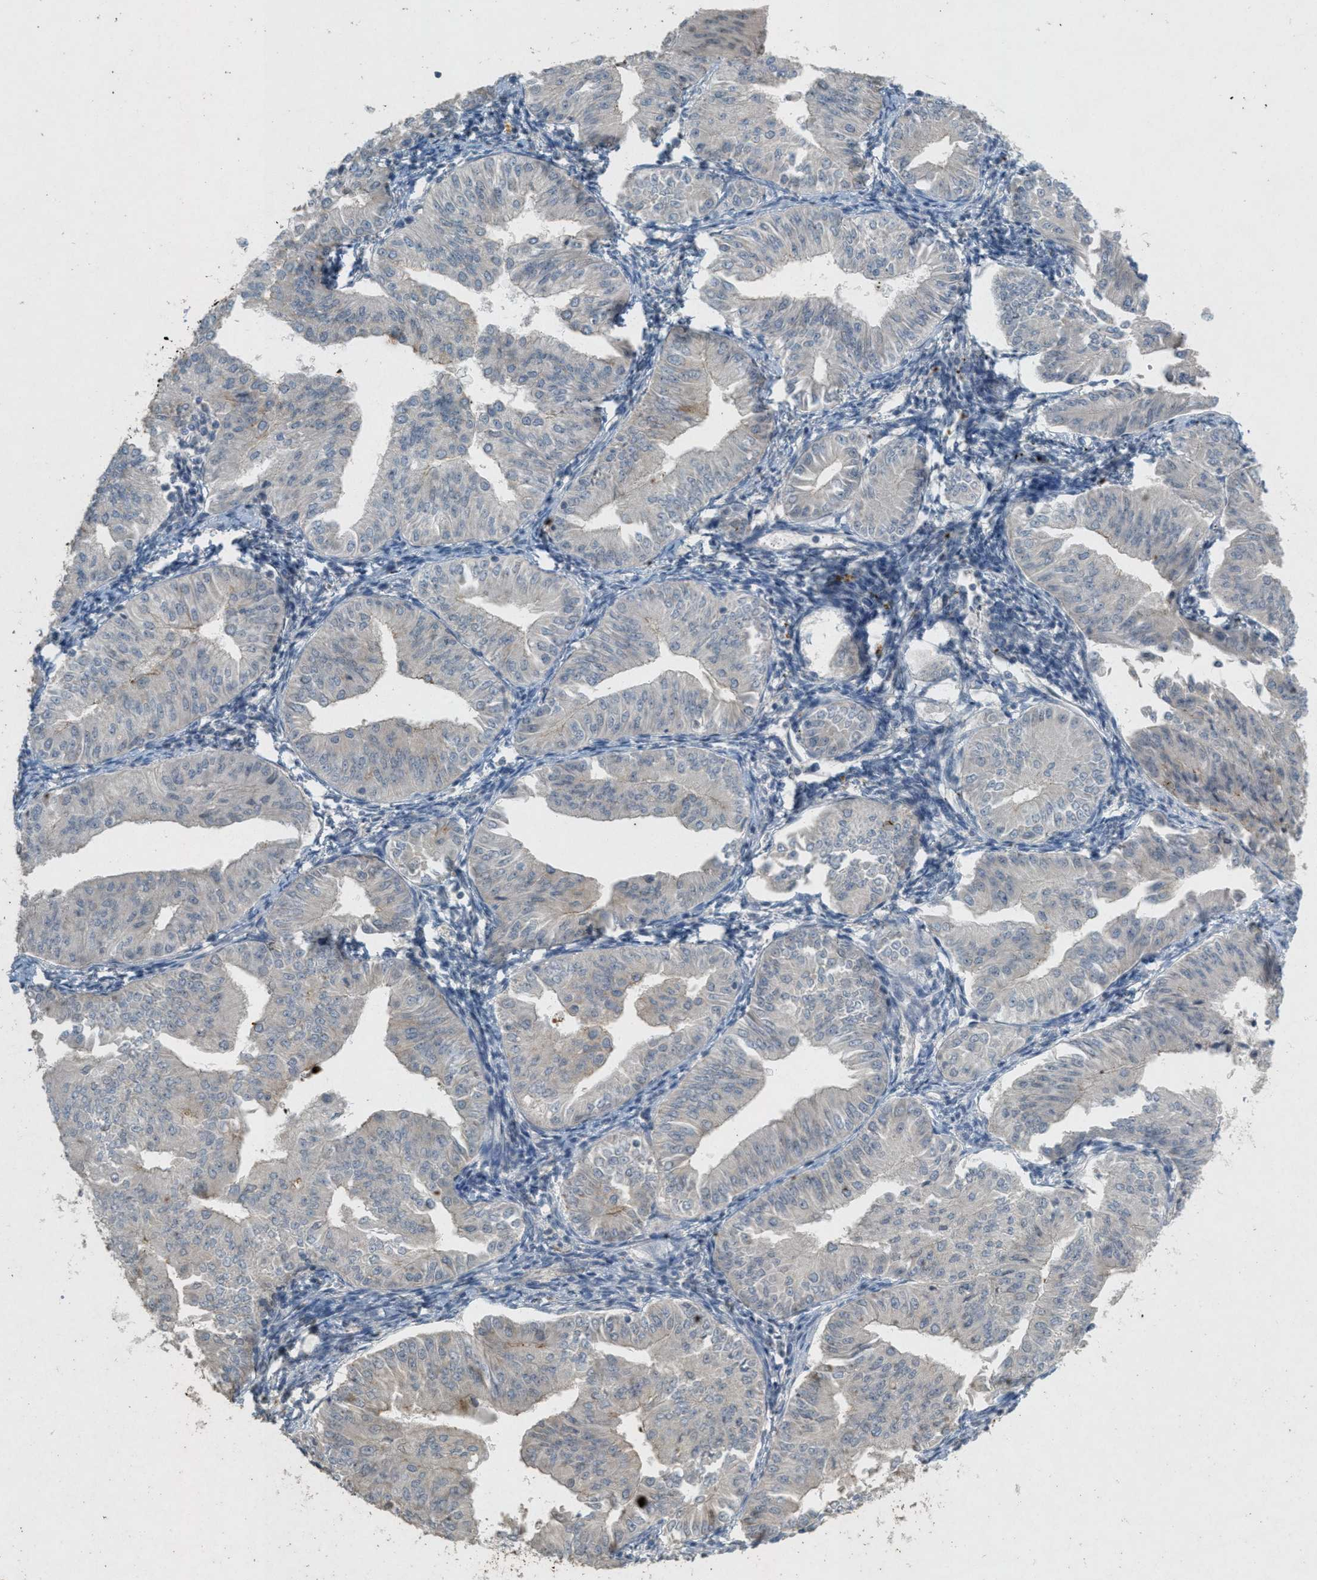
{"staining": {"intensity": "negative", "quantity": "none", "location": "none"}, "tissue": "endometrial cancer", "cell_type": "Tumor cells", "image_type": "cancer", "snomed": [{"axis": "morphology", "description": "Normal tissue, NOS"}, {"axis": "morphology", "description": "Adenocarcinoma, NOS"}, {"axis": "topography", "description": "Endometrium"}], "caption": "Endometrial adenocarcinoma was stained to show a protein in brown. There is no significant expression in tumor cells.", "gene": "ABHD6", "patient": {"sex": "female", "age": 53}}